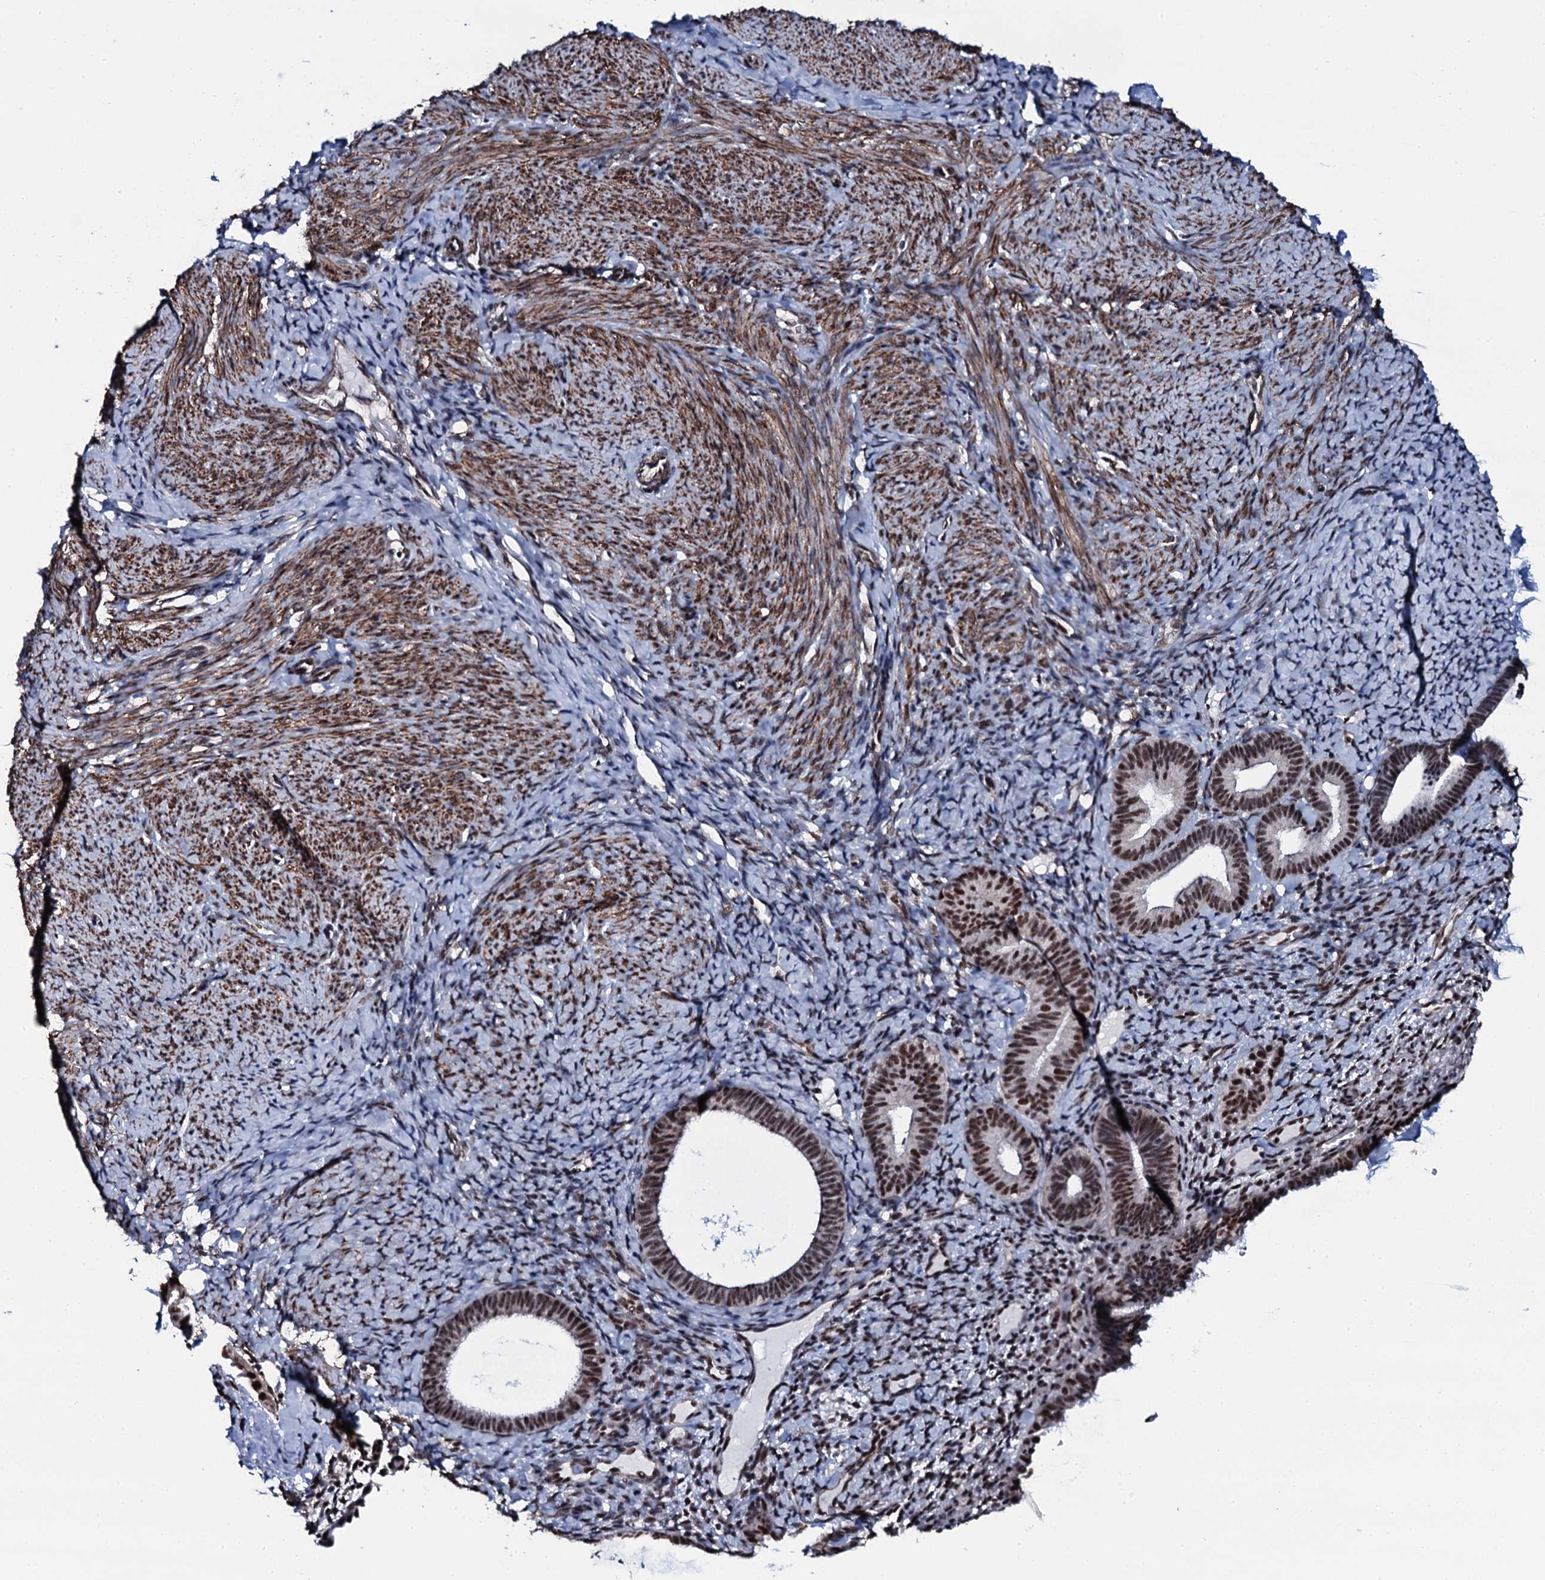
{"staining": {"intensity": "weak", "quantity": "<25%", "location": "nuclear"}, "tissue": "endometrium", "cell_type": "Cells in endometrial stroma", "image_type": "normal", "snomed": [{"axis": "morphology", "description": "Normal tissue, NOS"}, {"axis": "topography", "description": "Endometrium"}], "caption": "This is an immunohistochemistry (IHC) micrograph of benign human endometrium. There is no staining in cells in endometrial stroma.", "gene": "CWC15", "patient": {"sex": "female", "age": 65}}